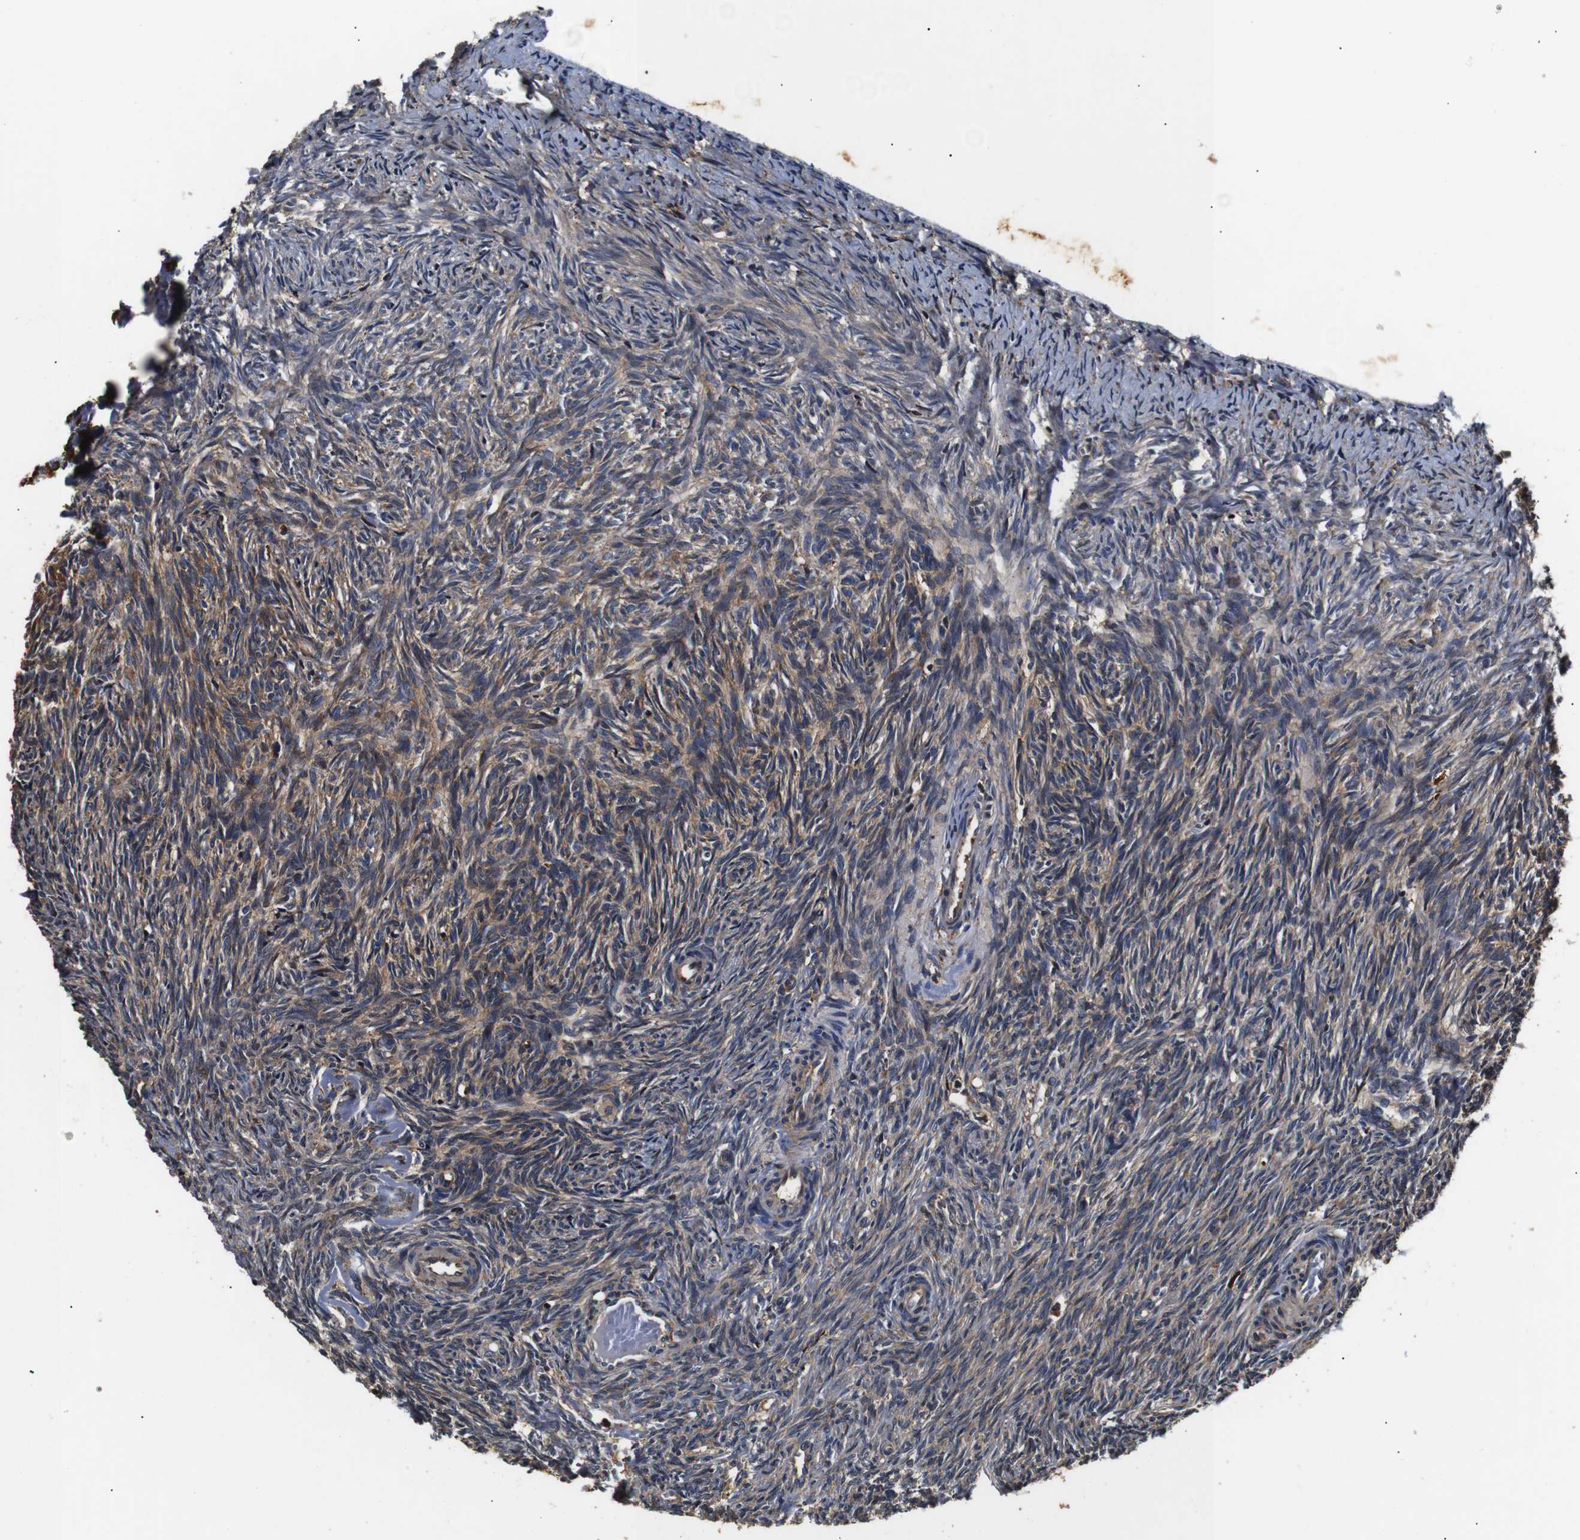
{"staining": {"intensity": "moderate", "quantity": "25%-75%", "location": "cytoplasmic/membranous"}, "tissue": "ovary", "cell_type": "Ovarian stroma cells", "image_type": "normal", "snomed": [{"axis": "morphology", "description": "Normal tissue, NOS"}, {"axis": "topography", "description": "Ovary"}], "caption": "Protein staining of unremarkable ovary shows moderate cytoplasmic/membranous positivity in approximately 25%-75% of ovarian stroma cells. Nuclei are stained in blue.", "gene": "HHIP", "patient": {"sex": "female", "age": 41}}